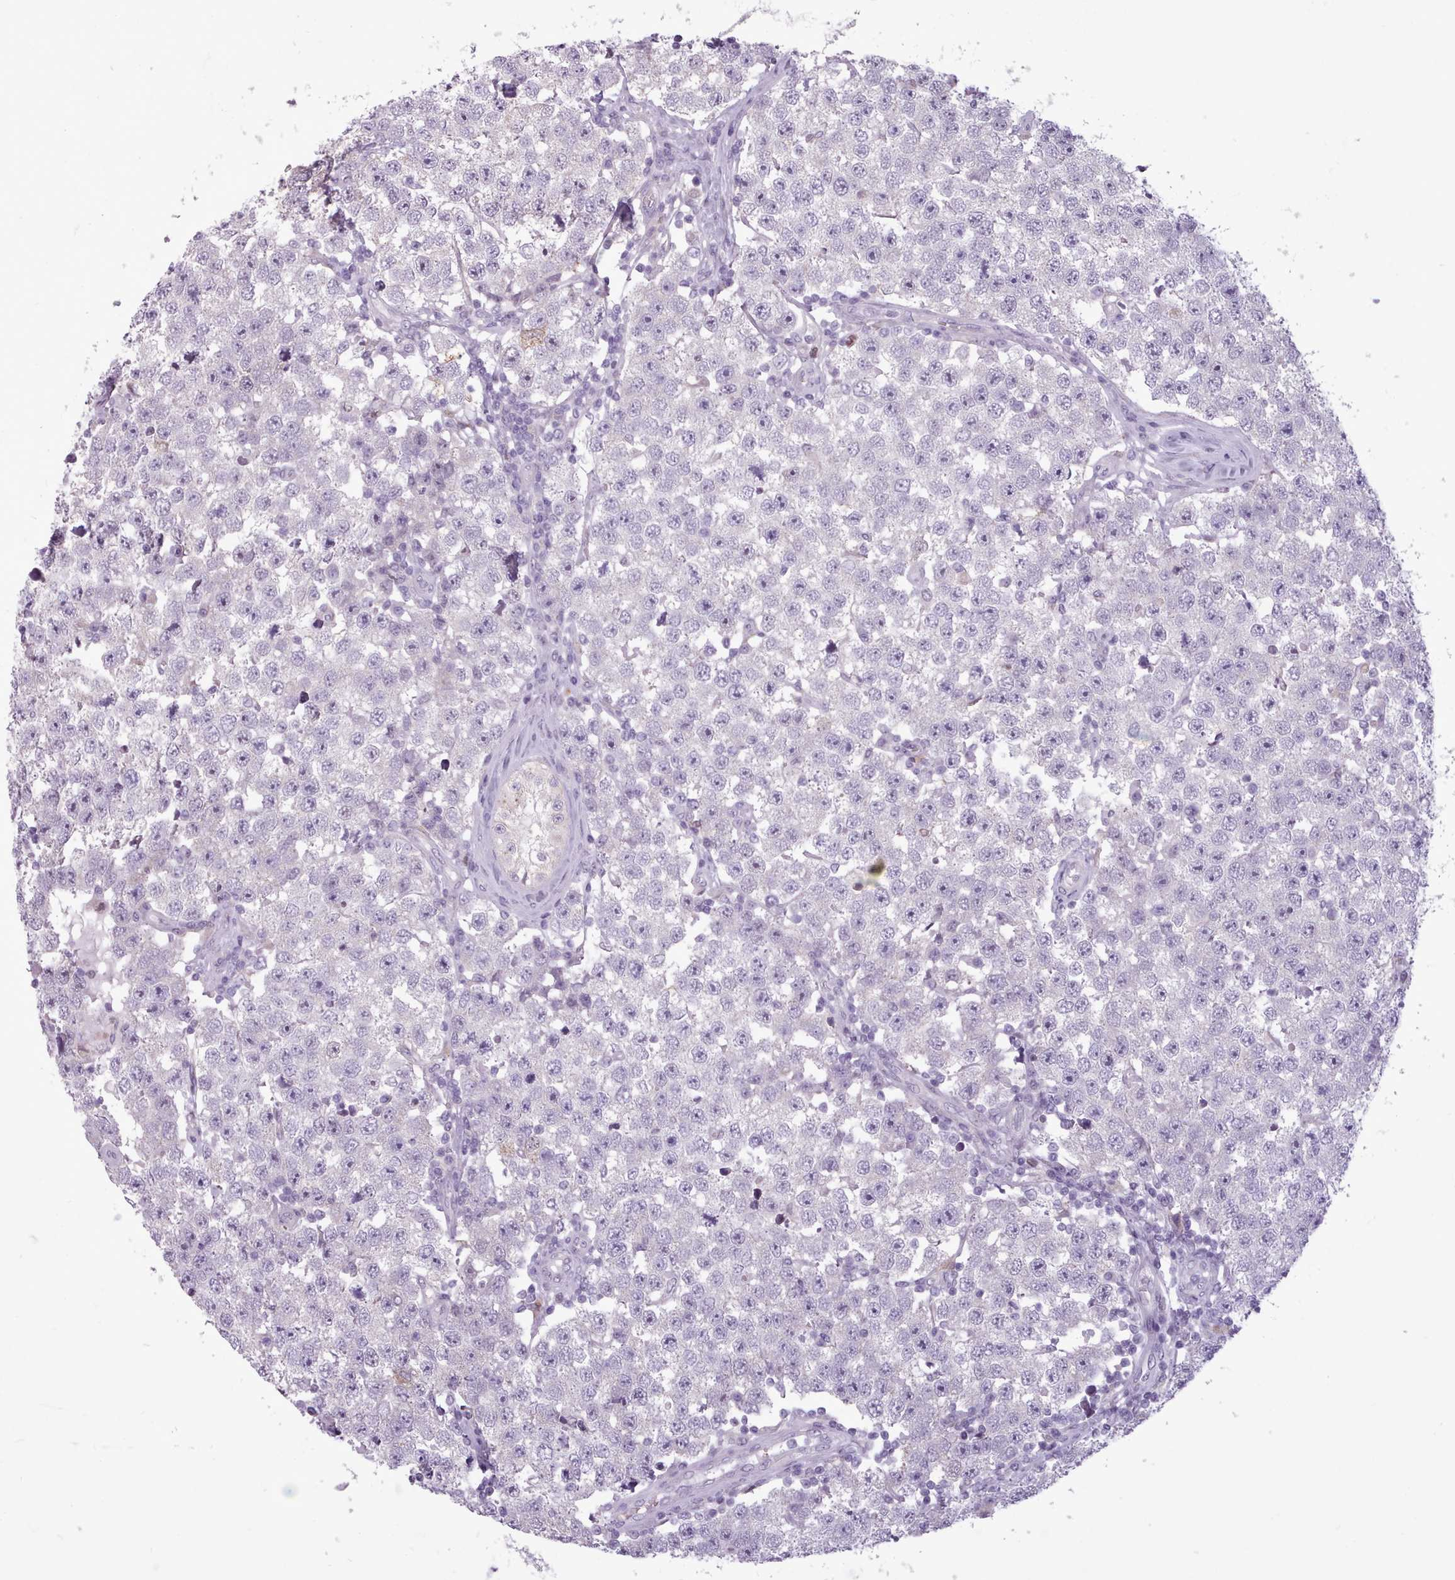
{"staining": {"intensity": "negative", "quantity": "none", "location": "none"}, "tissue": "testis cancer", "cell_type": "Tumor cells", "image_type": "cancer", "snomed": [{"axis": "morphology", "description": "Seminoma, NOS"}, {"axis": "topography", "description": "Testis"}], "caption": "Photomicrograph shows no protein staining in tumor cells of seminoma (testis) tissue. (IHC, brightfield microscopy, high magnification).", "gene": "SLURP1", "patient": {"sex": "male", "age": 34}}